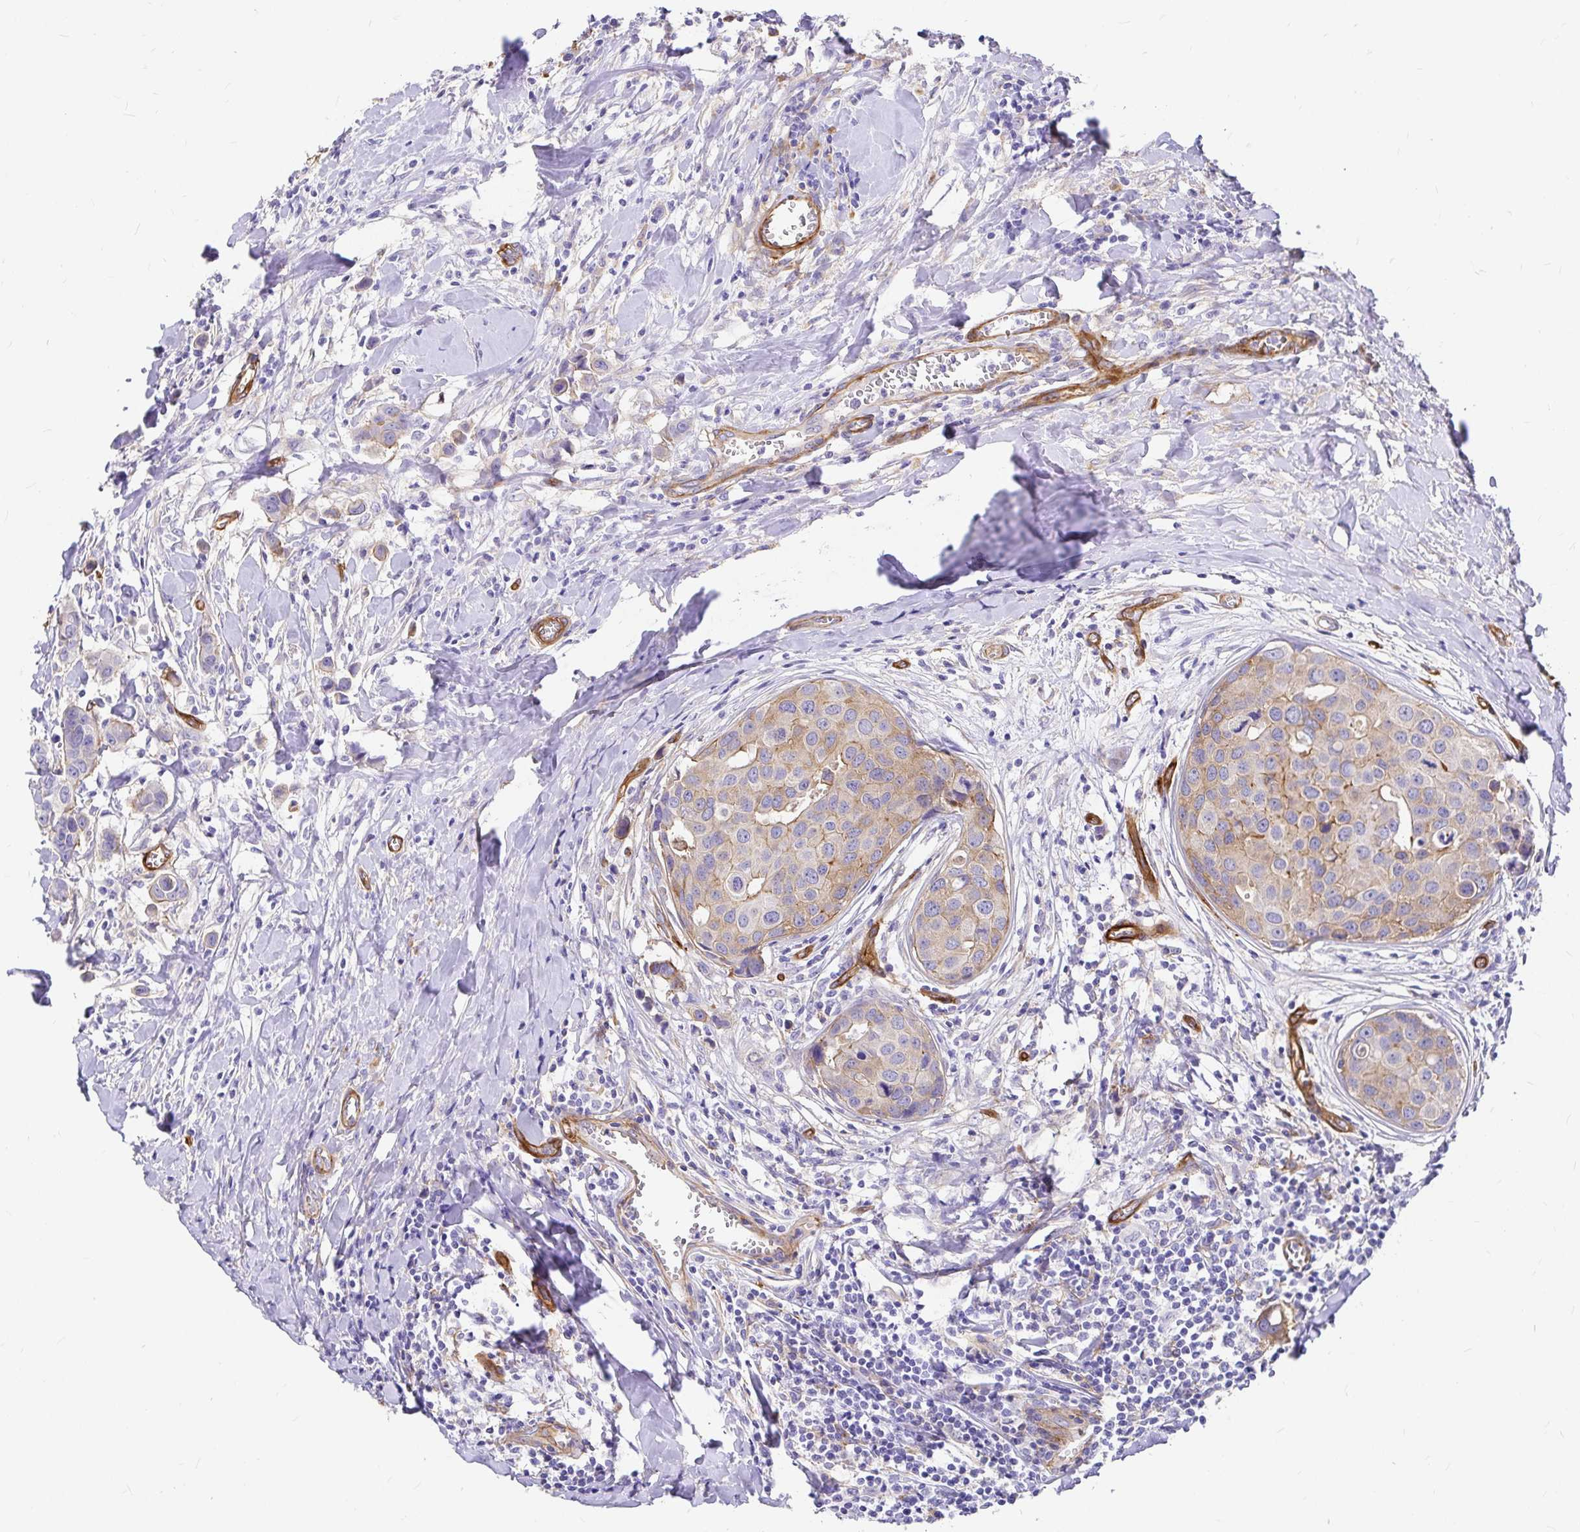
{"staining": {"intensity": "moderate", "quantity": "25%-75%", "location": "cytoplasmic/membranous"}, "tissue": "breast cancer", "cell_type": "Tumor cells", "image_type": "cancer", "snomed": [{"axis": "morphology", "description": "Duct carcinoma"}, {"axis": "topography", "description": "Breast"}], "caption": "High-power microscopy captured an immunohistochemistry (IHC) micrograph of breast cancer, revealing moderate cytoplasmic/membranous expression in about 25%-75% of tumor cells.", "gene": "MYO1B", "patient": {"sex": "female", "age": 24}}